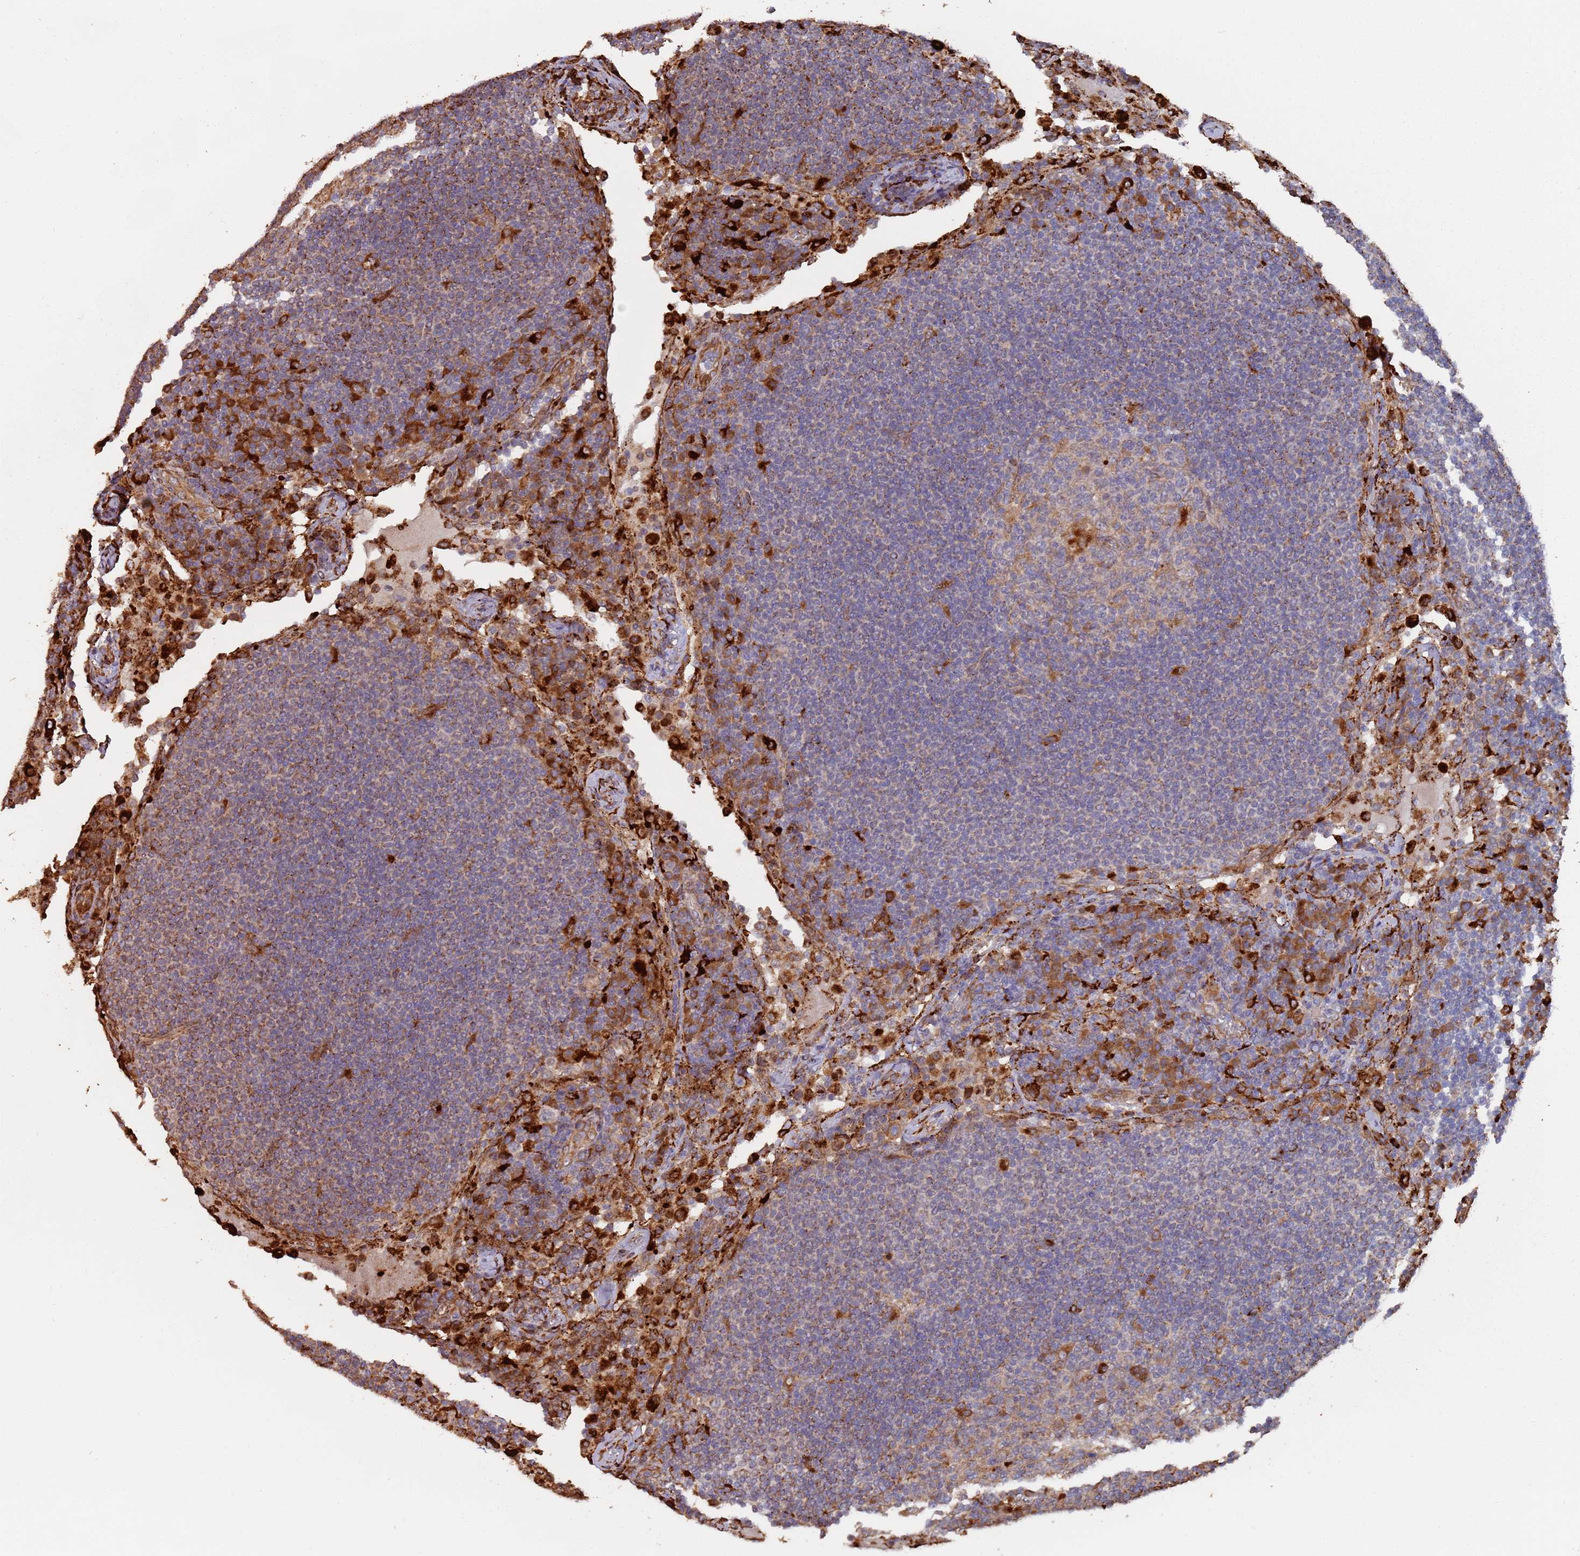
{"staining": {"intensity": "moderate", "quantity": "25%-75%", "location": "cytoplasmic/membranous"}, "tissue": "lymph node", "cell_type": "Germinal center cells", "image_type": "normal", "snomed": [{"axis": "morphology", "description": "Normal tissue, NOS"}, {"axis": "topography", "description": "Lymph node"}], "caption": "Immunohistochemical staining of unremarkable lymph node demonstrates moderate cytoplasmic/membranous protein expression in approximately 25%-75% of germinal center cells.", "gene": "LACC1", "patient": {"sex": "female", "age": 53}}